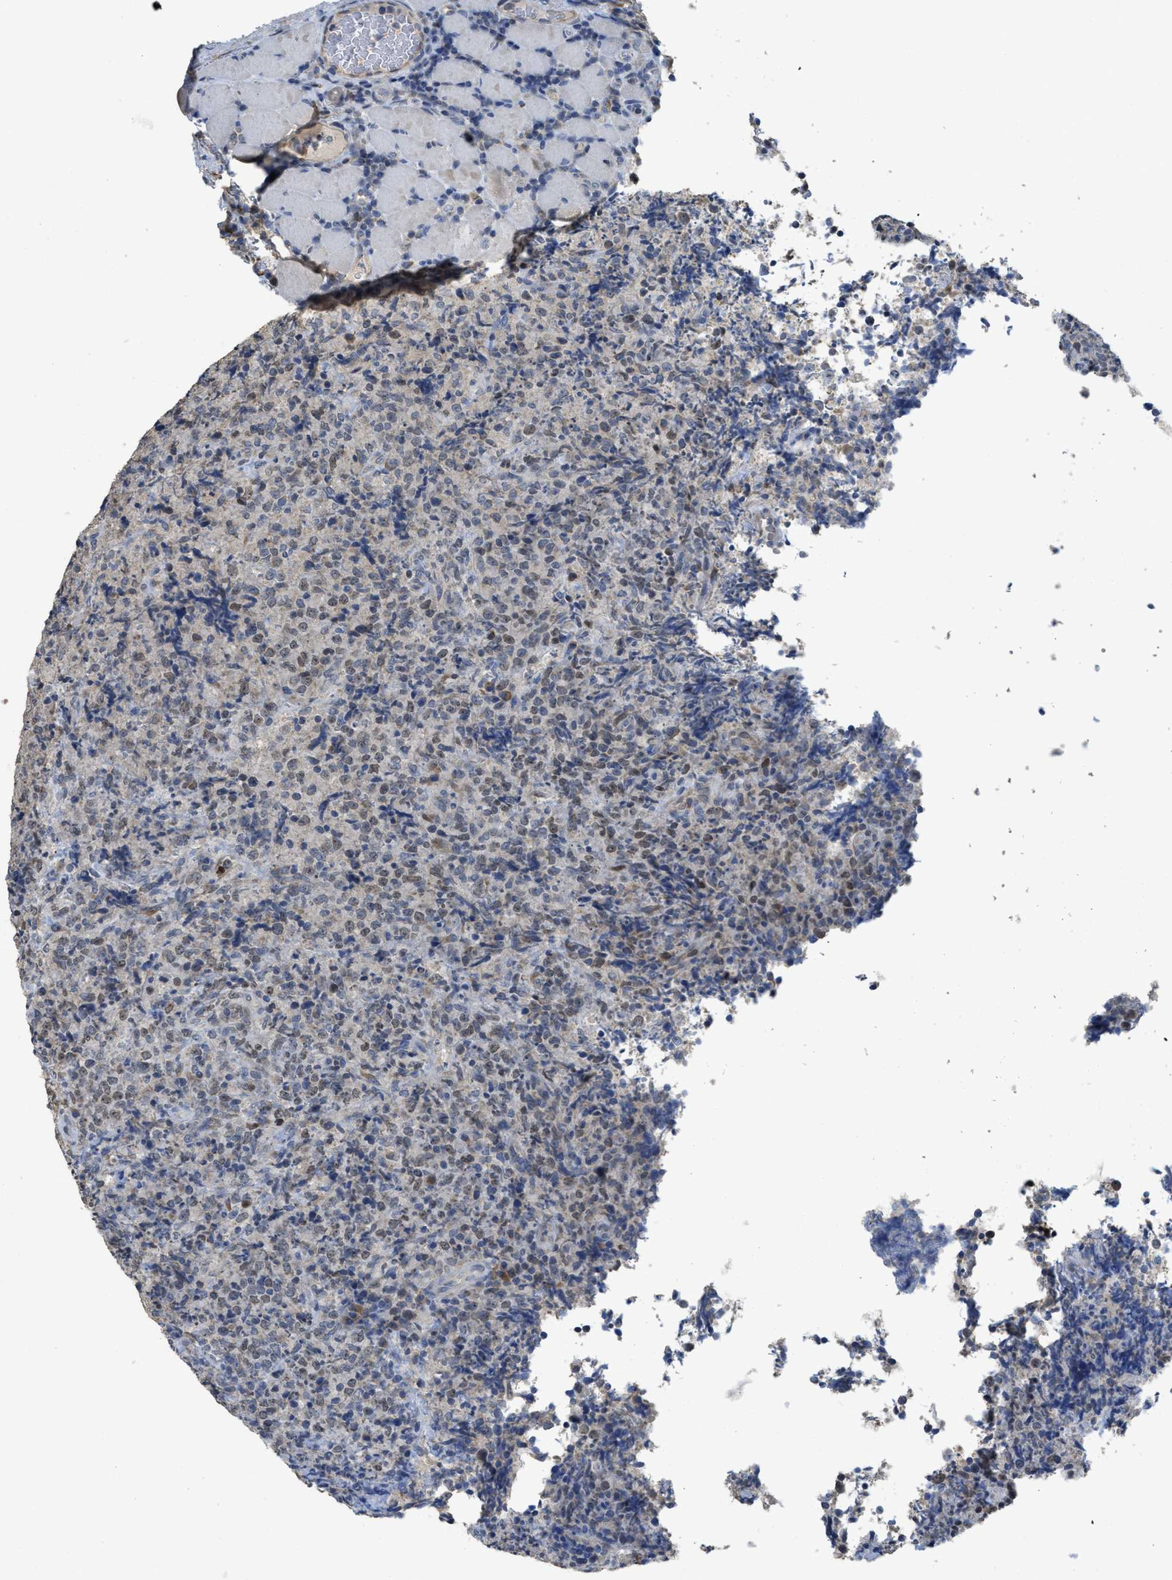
{"staining": {"intensity": "moderate", "quantity": "25%-75%", "location": "nuclear"}, "tissue": "lymphoma", "cell_type": "Tumor cells", "image_type": "cancer", "snomed": [{"axis": "morphology", "description": "Malignant lymphoma, non-Hodgkin's type, High grade"}, {"axis": "topography", "description": "Tonsil"}], "caption": "Tumor cells reveal medium levels of moderate nuclear expression in about 25%-75% of cells in human lymphoma.", "gene": "SFXN2", "patient": {"sex": "female", "age": 36}}